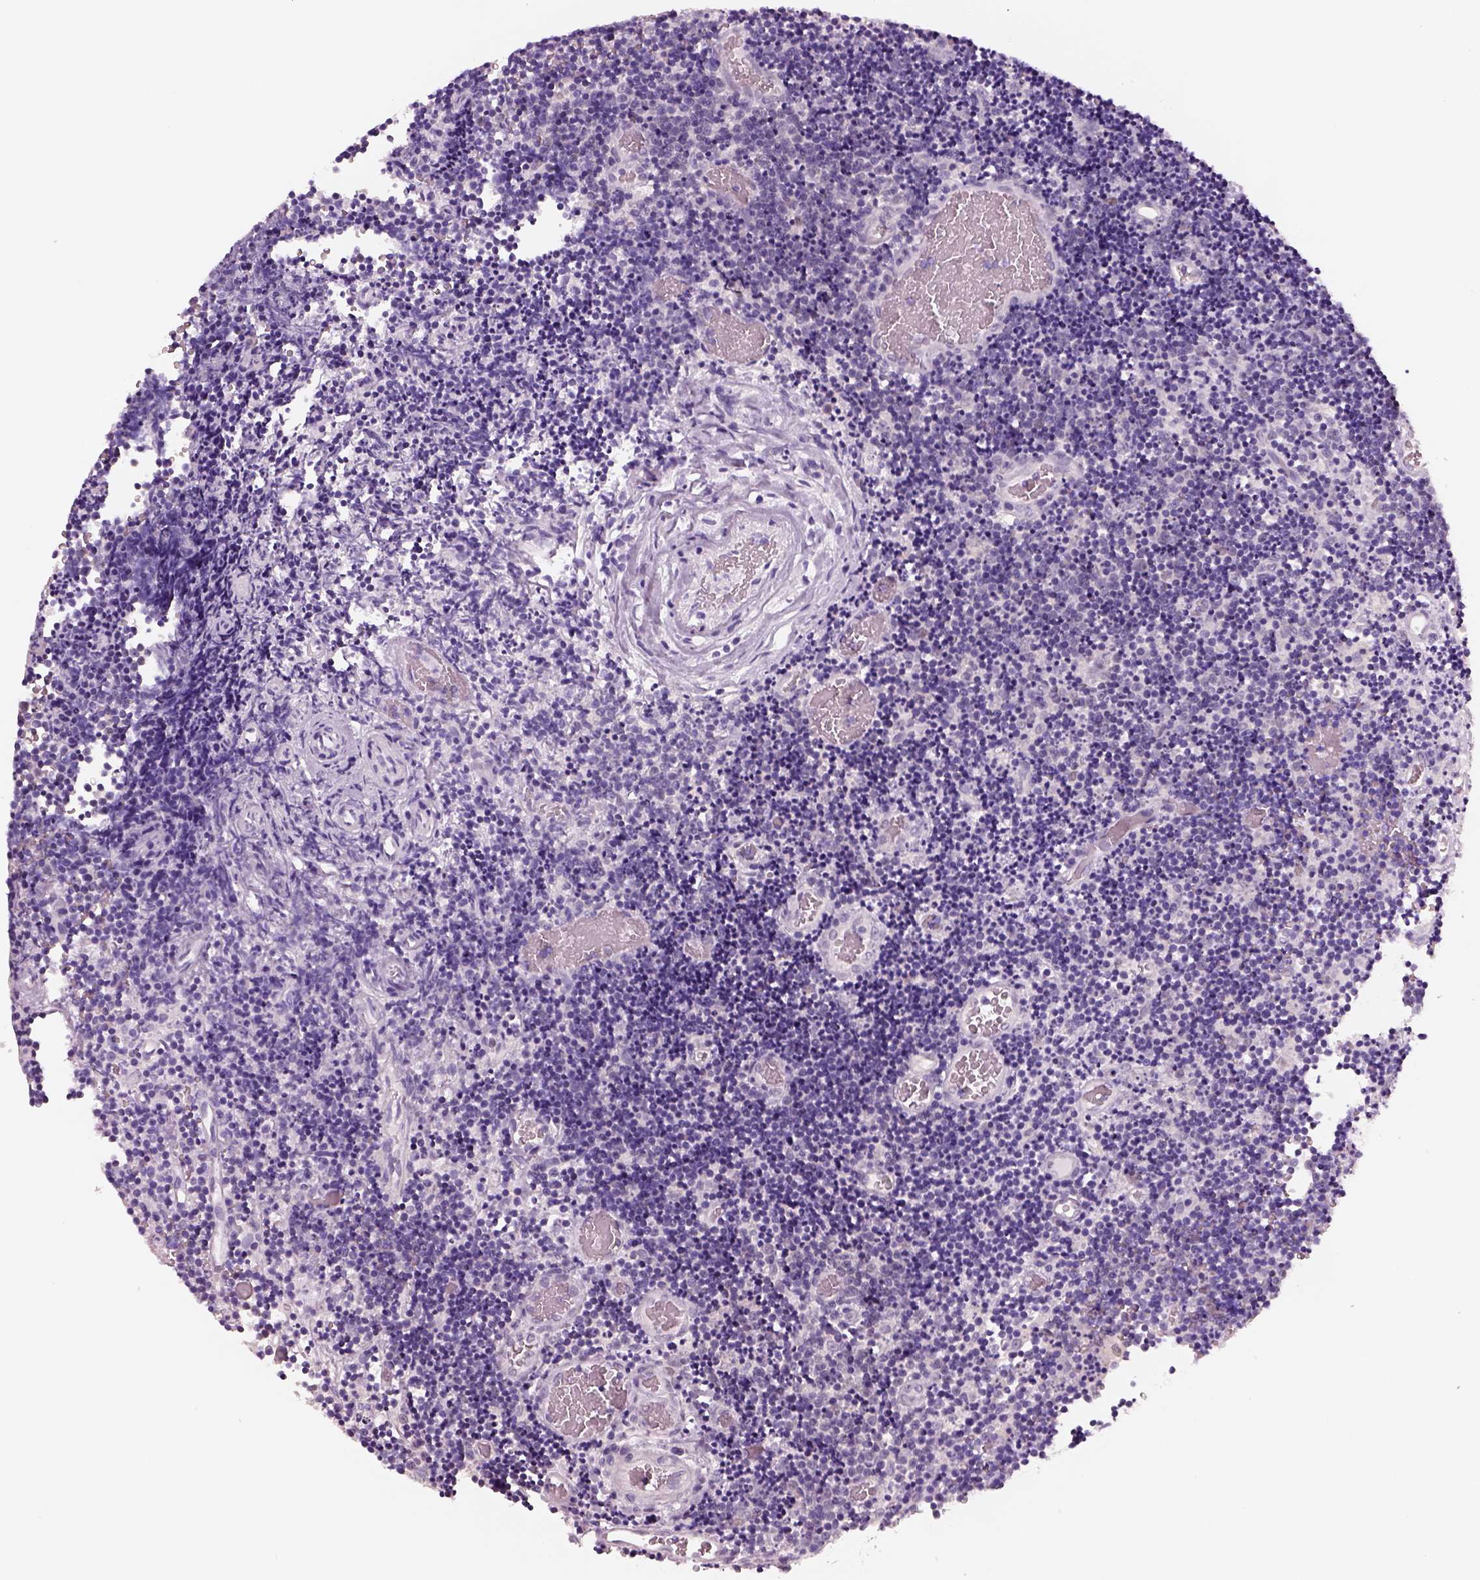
{"staining": {"intensity": "negative", "quantity": "none", "location": "none"}, "tissue": "lymphoma", "cell_type": "Tumor cells", "image_type": "cancer", "snomed": [{"axis": "morphology", "description": "Malignant lymphoma, non-Hodgkin's type, Low grade"}, {"axis": "topography", "description": "Brain"}], "caption": "IHC of human low-grade malignant lymphoma, non-Hodgkin's type reveals no positivity in tumor cells. (Brightfield microscopy of DAB immunohistochemistry (IHC) at high magnification).", "gene": "ELSPBP1", "patient": {"sex": "female", "age": 66}}